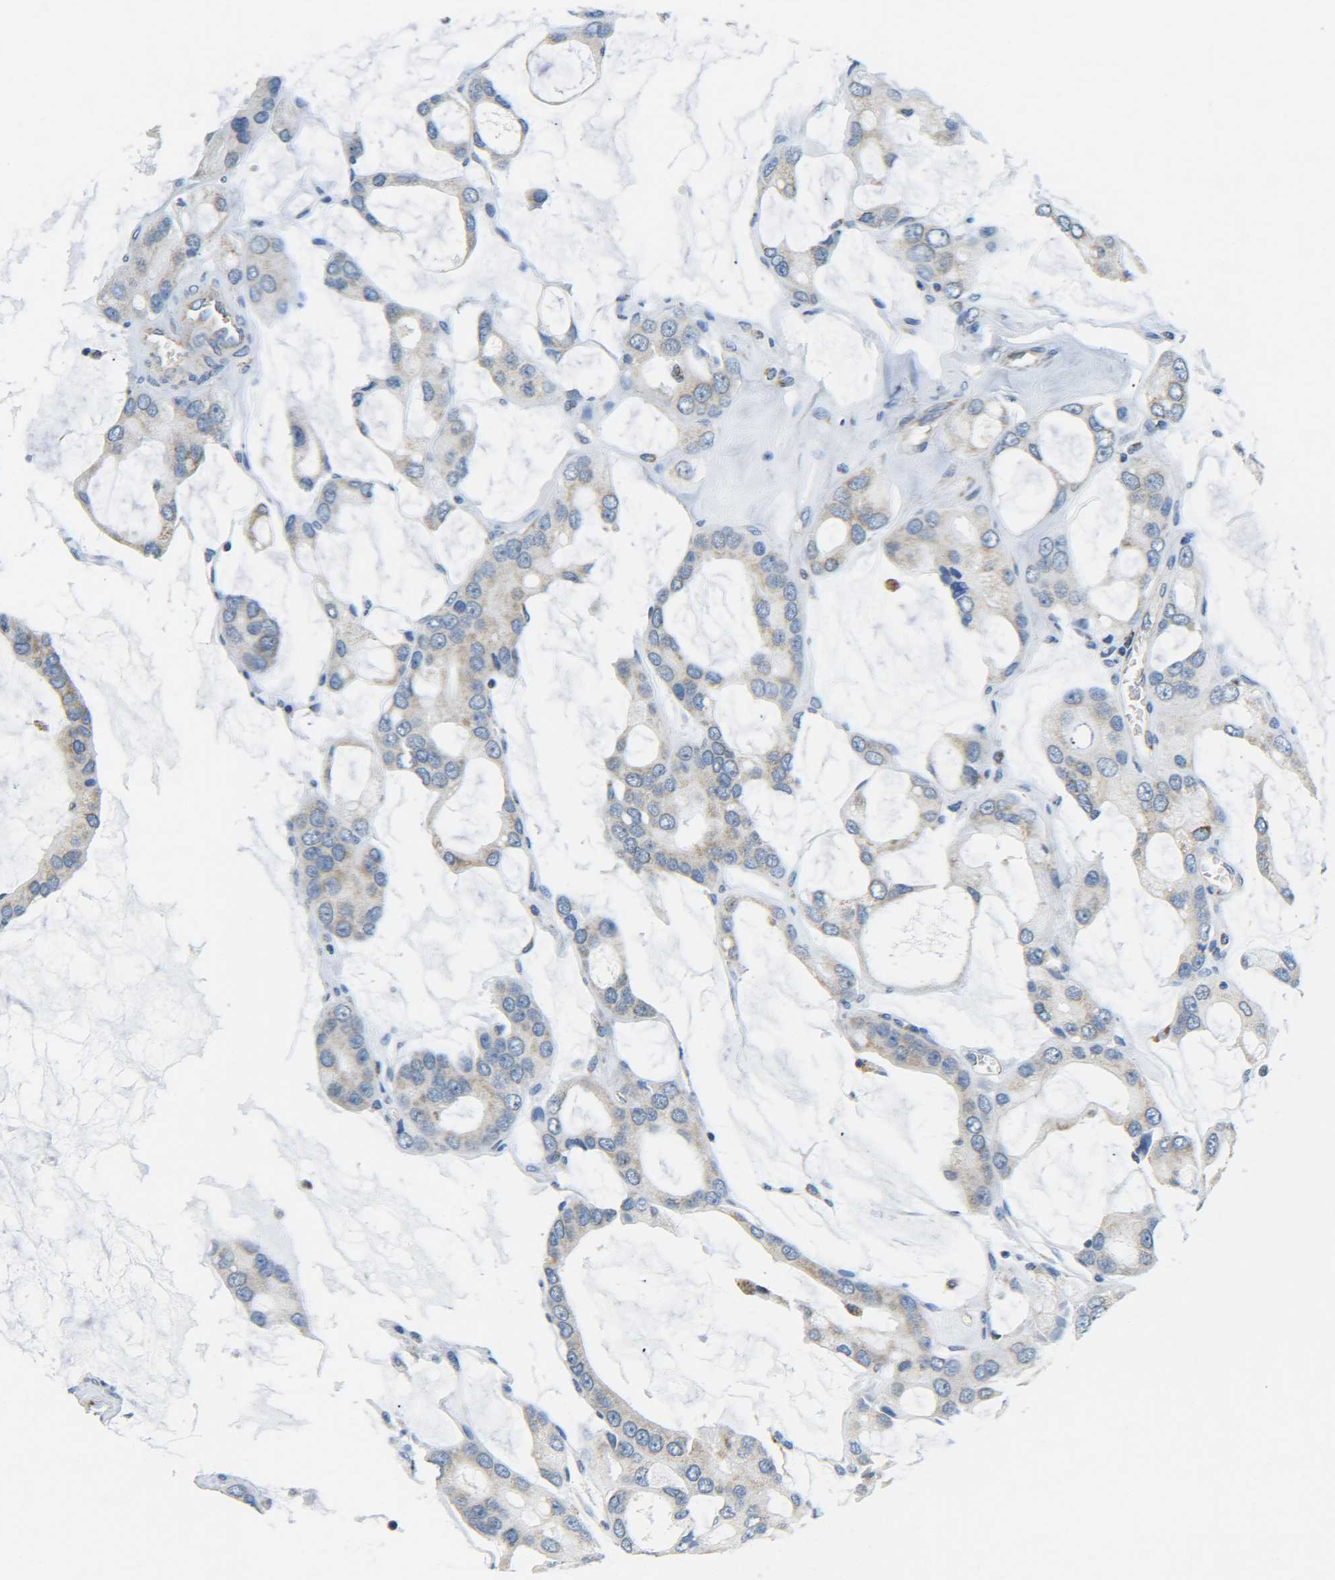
{"staining": {"intensity": "moderate", "quantity": "<25%", "location": "cytoplasmic/membranous"}, "tissue": "prostate cancer", "cell_type": "Tumor cells", "image_type": "cancer", "snomed": [{"axis": "morphology", "description": "Adenocarcinoma, High grade"}, {"axis": "topography", "description": "Prostate"}], "caption": "Prostate cancer (high-grade adenocarcinoma) tissue exhibits moderate cytoplasmic/membranous expression in approximately <25% of tumor cells, visualized by immunohistochemistry.", "gene": "CYB5R1", "patient": {"sex": "male", "age": 67}}